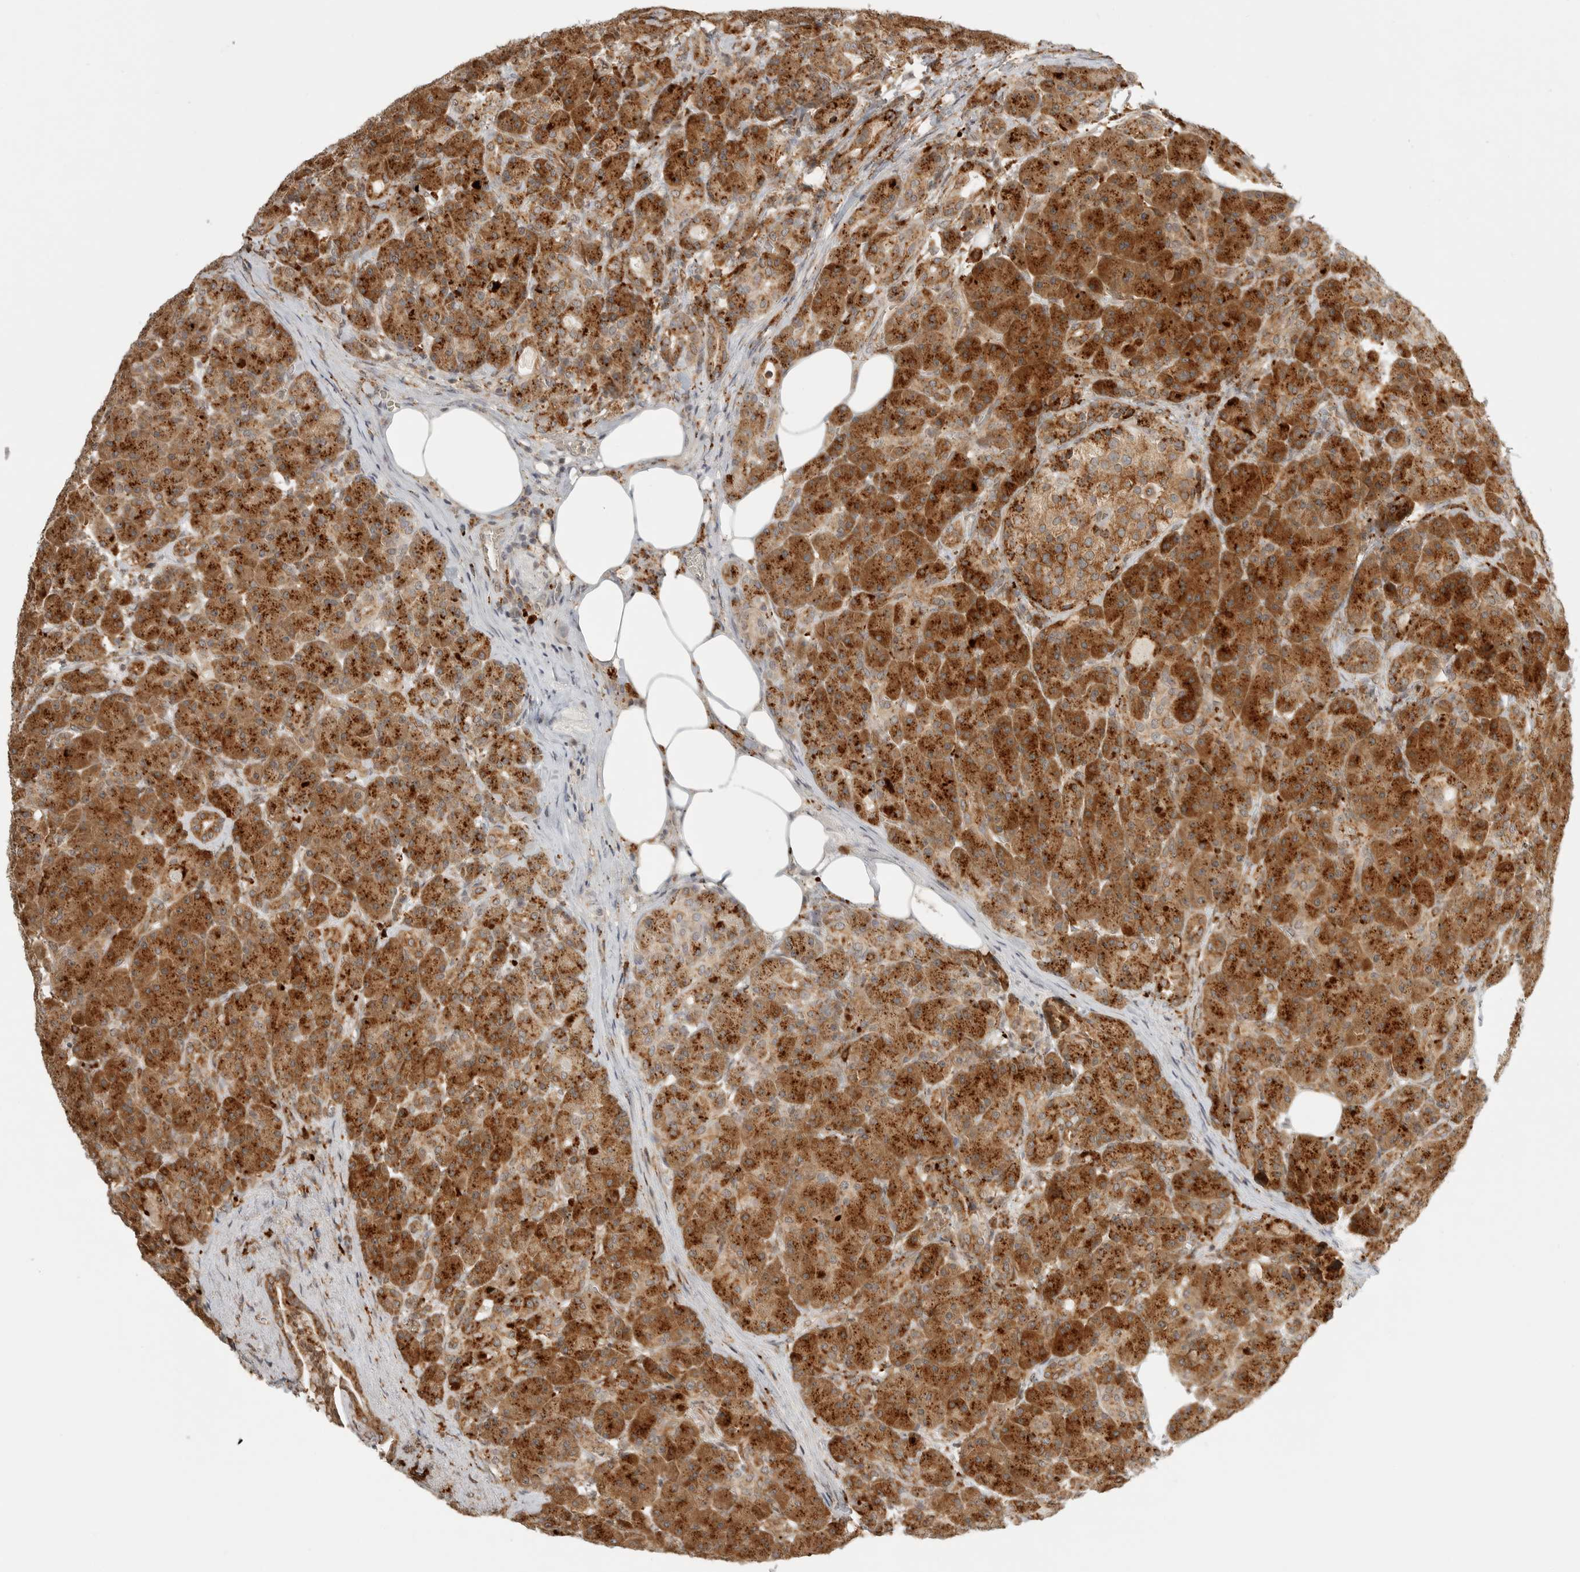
{"staining": {"intensity": "strong", "quantity": ">75%", "location": "cytoplasmic/membranous"}, "tissue": "pancreas", "cell_type": "Exocrine glandular cells", "image_type": "normal", "snomed": [{"axis": "morphology", "description": "Normal tissue, NOS"}, {"axis": "topography", "description": "Pancreas"}], "caption": "Unremarkable pancreas was stained to show a protein in brown. There is high levels of strong cytoplasmic/membranous expression in approximately >75% of exocrine glandular cells. (DAB = brown stain, brightfield microscopy at high magnification).", "gene": "IDUA", "patient": {"sex": "male", "age": 63}}